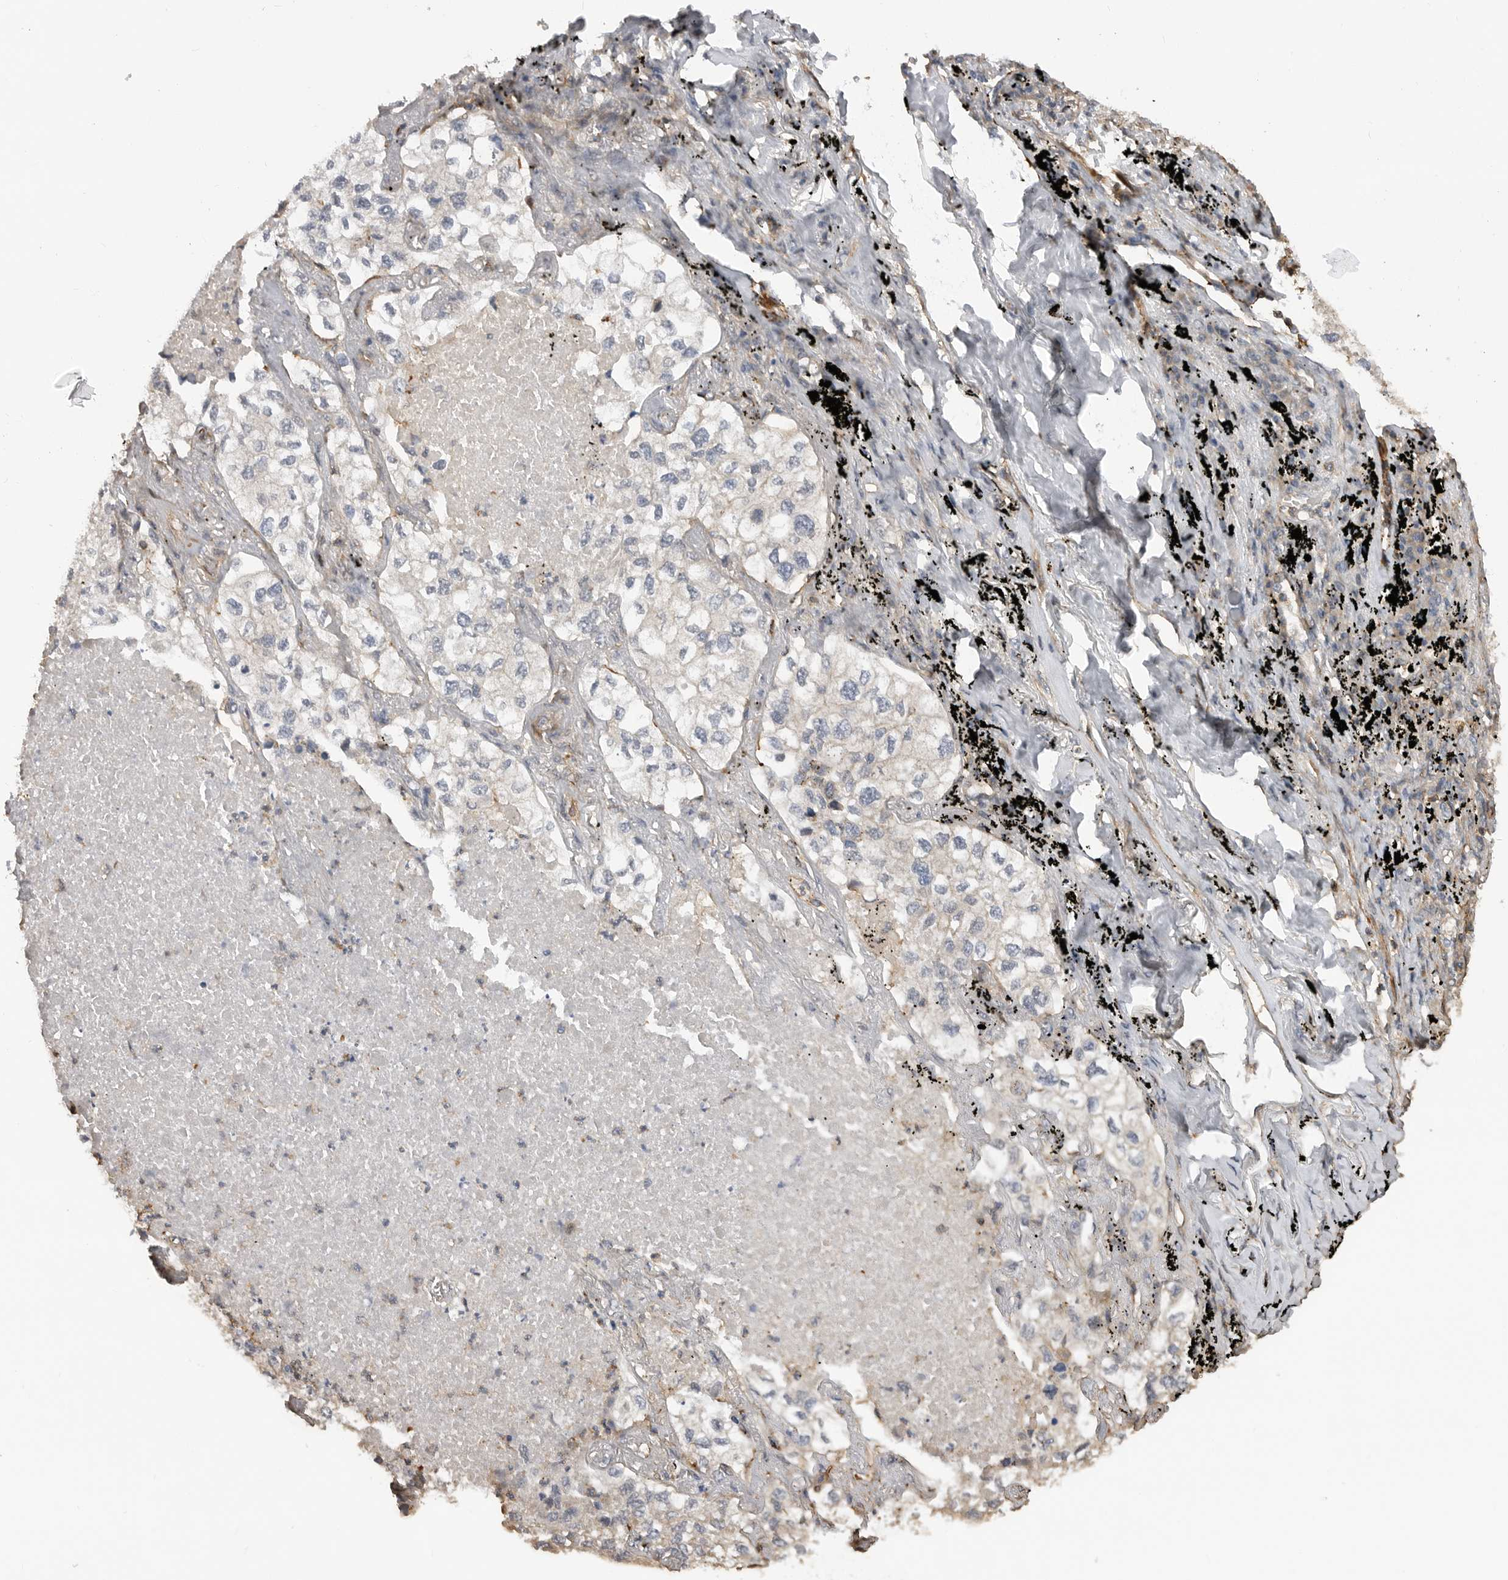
{"staining": {"intensity": "negative", "quantity": "none", "location": "none"}, "tissue": "lung cancer", "cell_type": "Tumor cells", "image_type": "cancer", "snomed": [{"axis": "morphology", "description": "Adenocarcinoma, NOS"}, {"axis": "topography", "description": "Lung"}], "caption": "IHC histopathology image of neoplastic tissue: lung cancer stained with DAB (3,3'-diaminobenzidine) displays no significant protein positivity in tumor cells.", "gene": "TRIM56", "patient": {"sex": "male", "age": 63}}